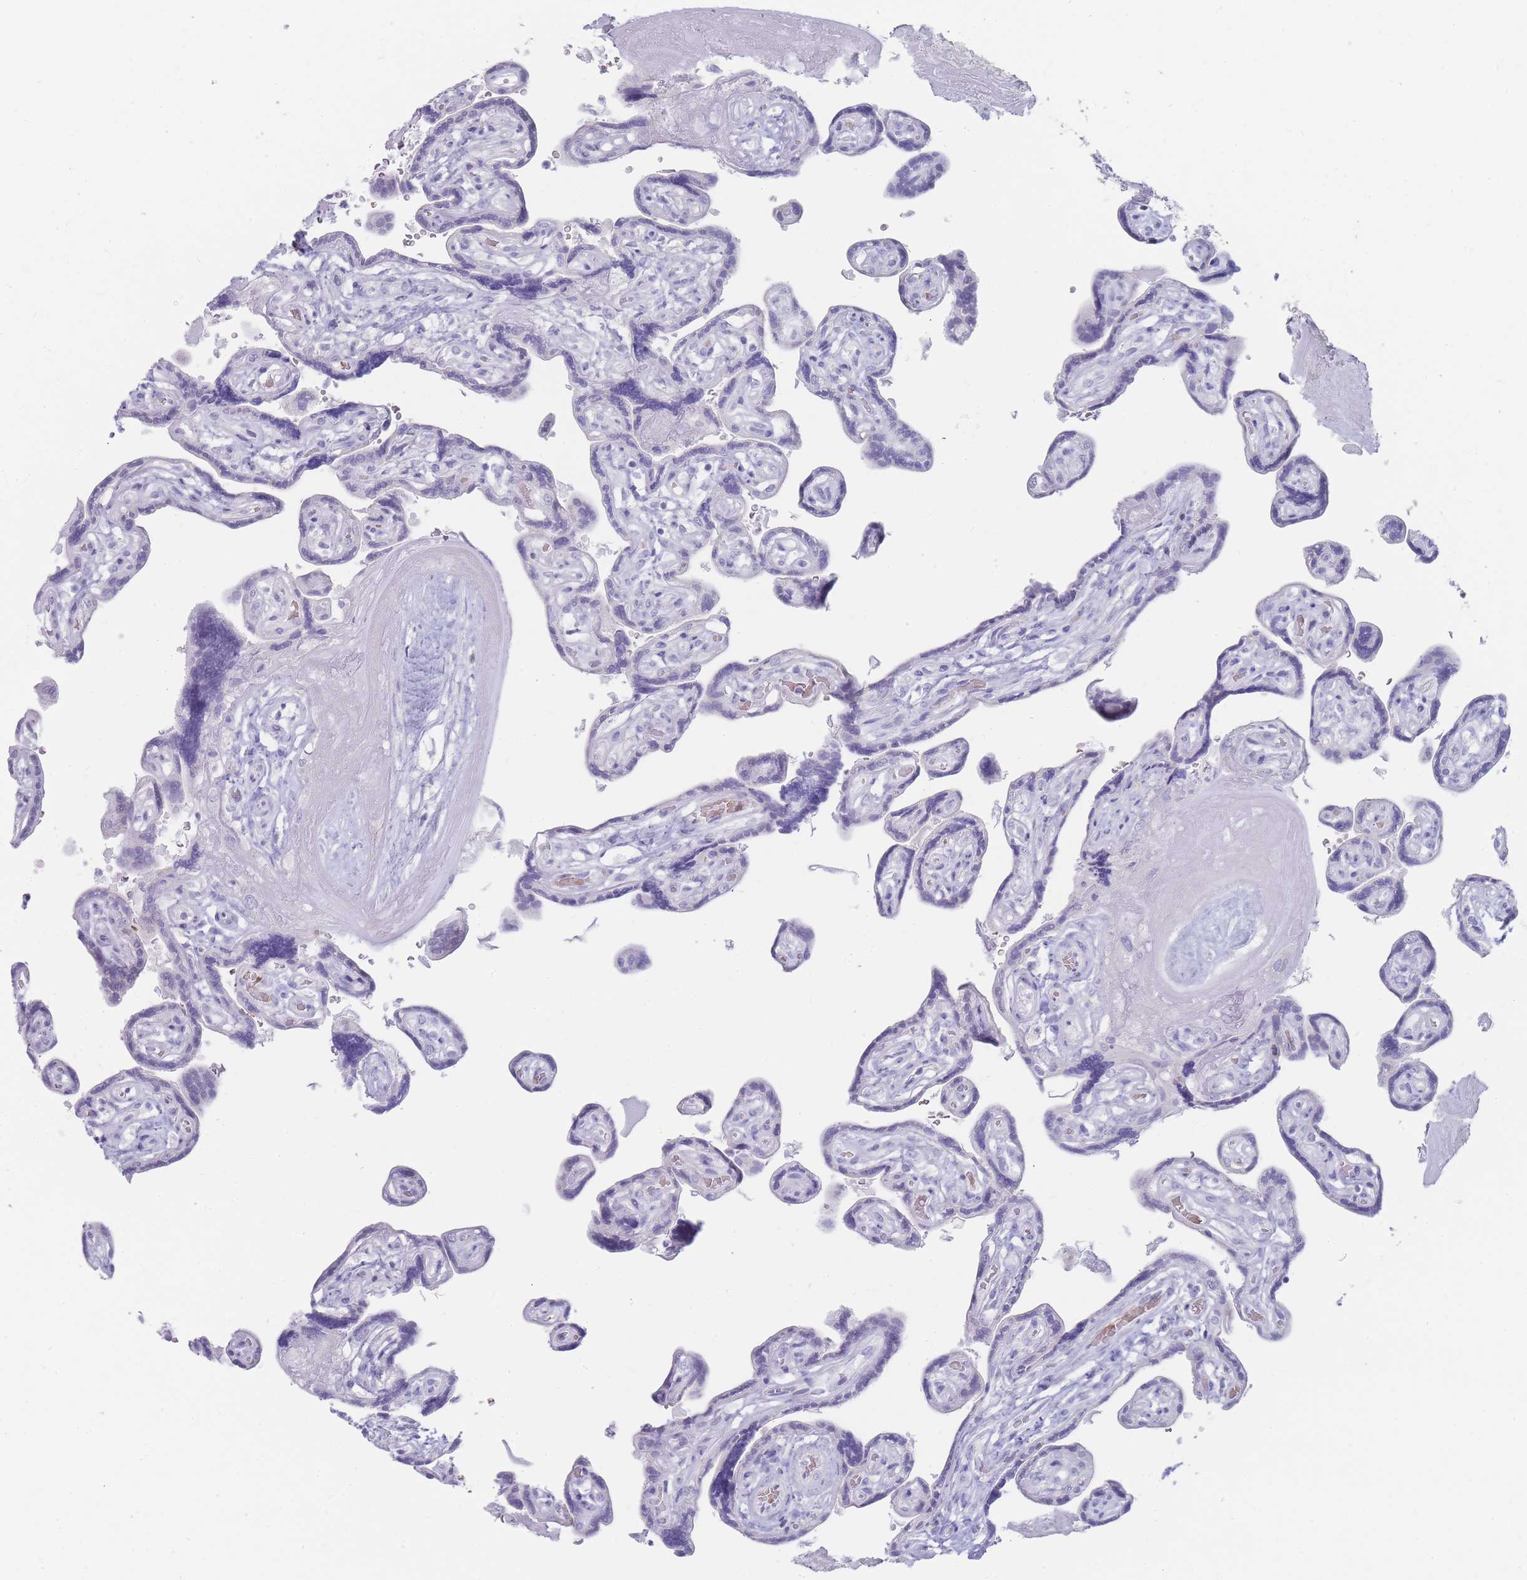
{"staining": {"intensity": "negative", "quantity": "none", "location": "none"}, "tissue": "placenta", "cell_type": "Decidual cells", "image_type": "normal", "snomed": [{"axis": "morphology", "description": "Normal tissue, NOS"}, {"axis": "topography", "description": "Placenta"}], "caption": "A high-resolution histopathology image shows immunohistochemistry staining of normal placenta, which demonstrates no significant expression in decidual cells.", "gene": "ENSG00000284931", "patient": {"sex": "female", "age": 32}}